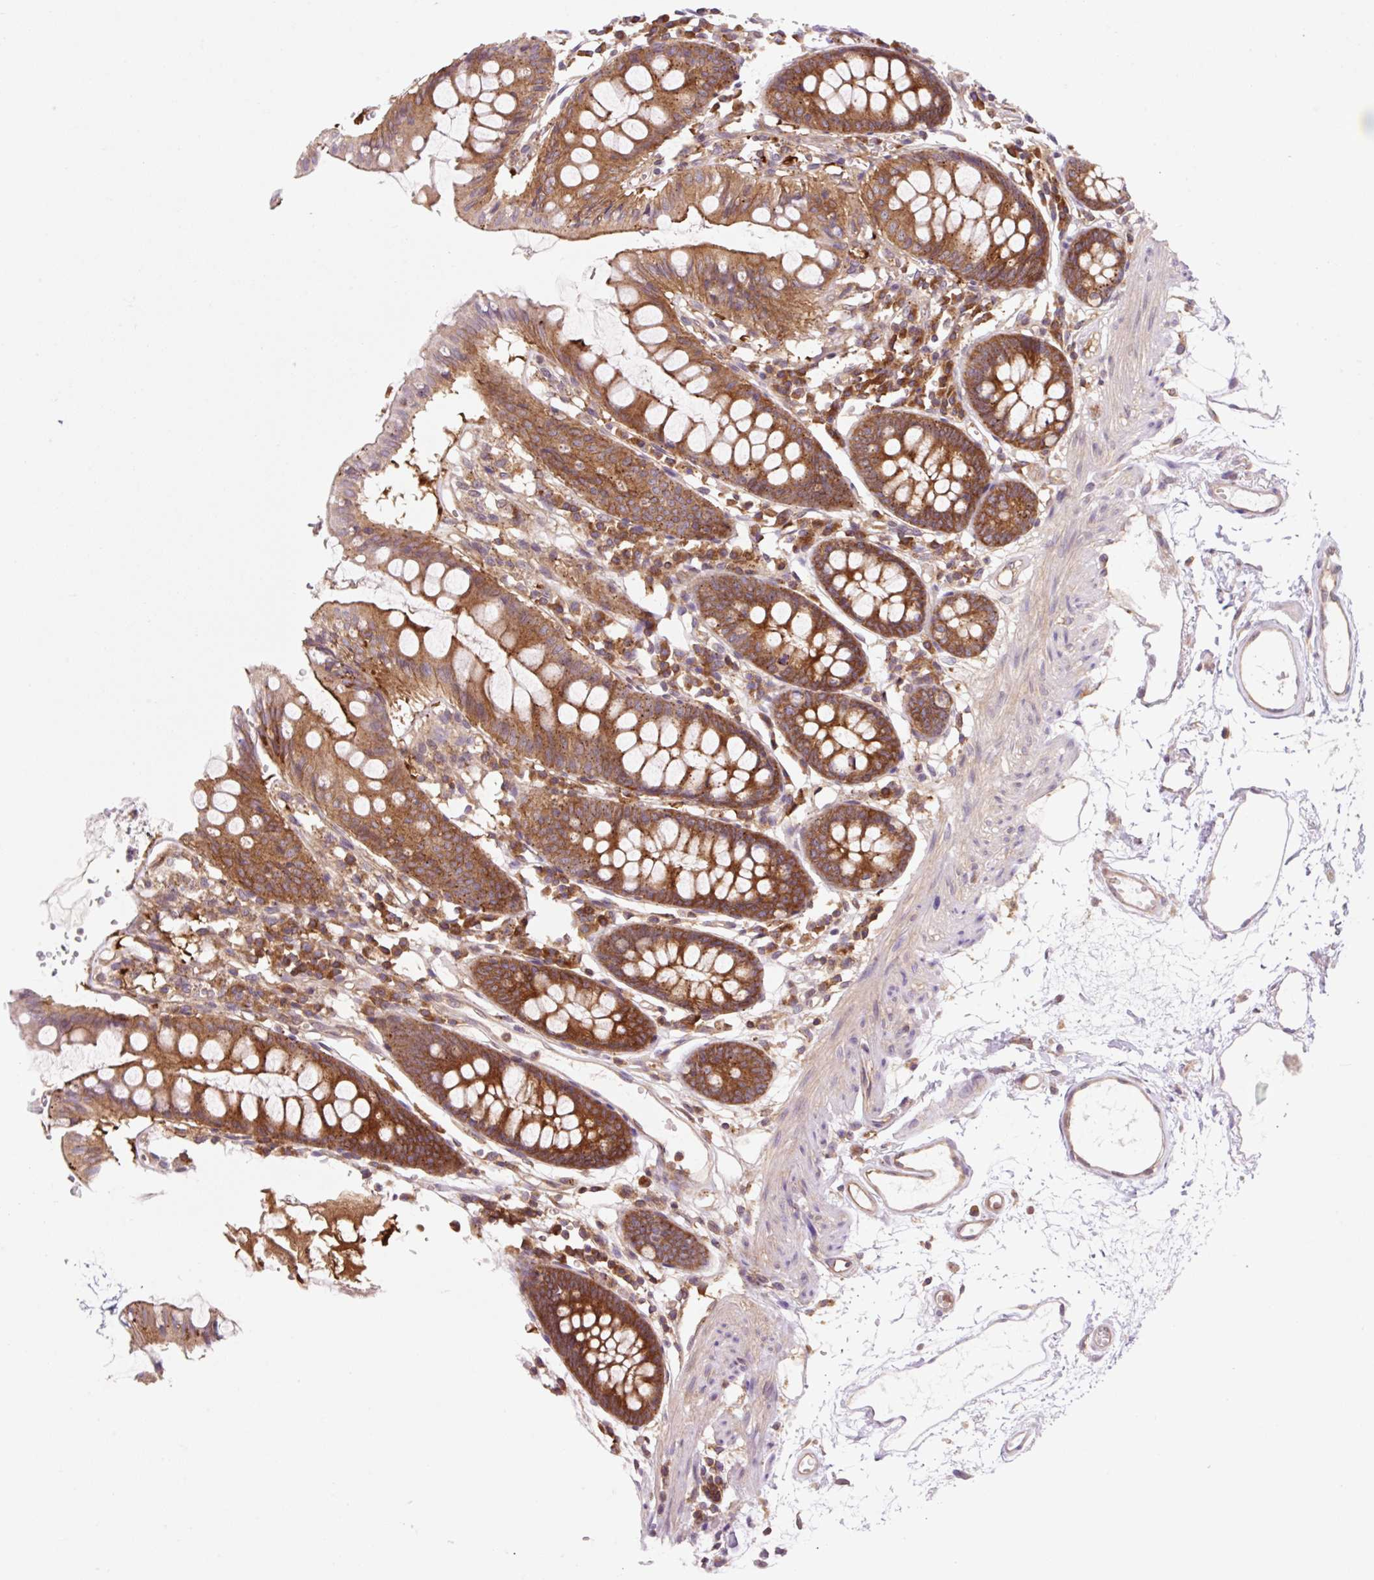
{"staining": {"intensity": "weak", "quantity": ">75%", "location": "cytoplasmic/membranous"}, "tissue": "colon", "cell_type": "Endothelial cells", "image_type": "normal", "snomed": [{"axis": "morphology", "description": "Normal tissue, NOS"}, {"axis": "topography", "description": "Colon"}], "caption": "DAB (3,3'-diaminobenzidine) immunohistochemical staining of normal colon reveals weak cytoplasmic/membranous protein staining in about >75% of endothelial cells.", "gene": "VPS4A", "patient": {"sex": "female", "age": 84}}